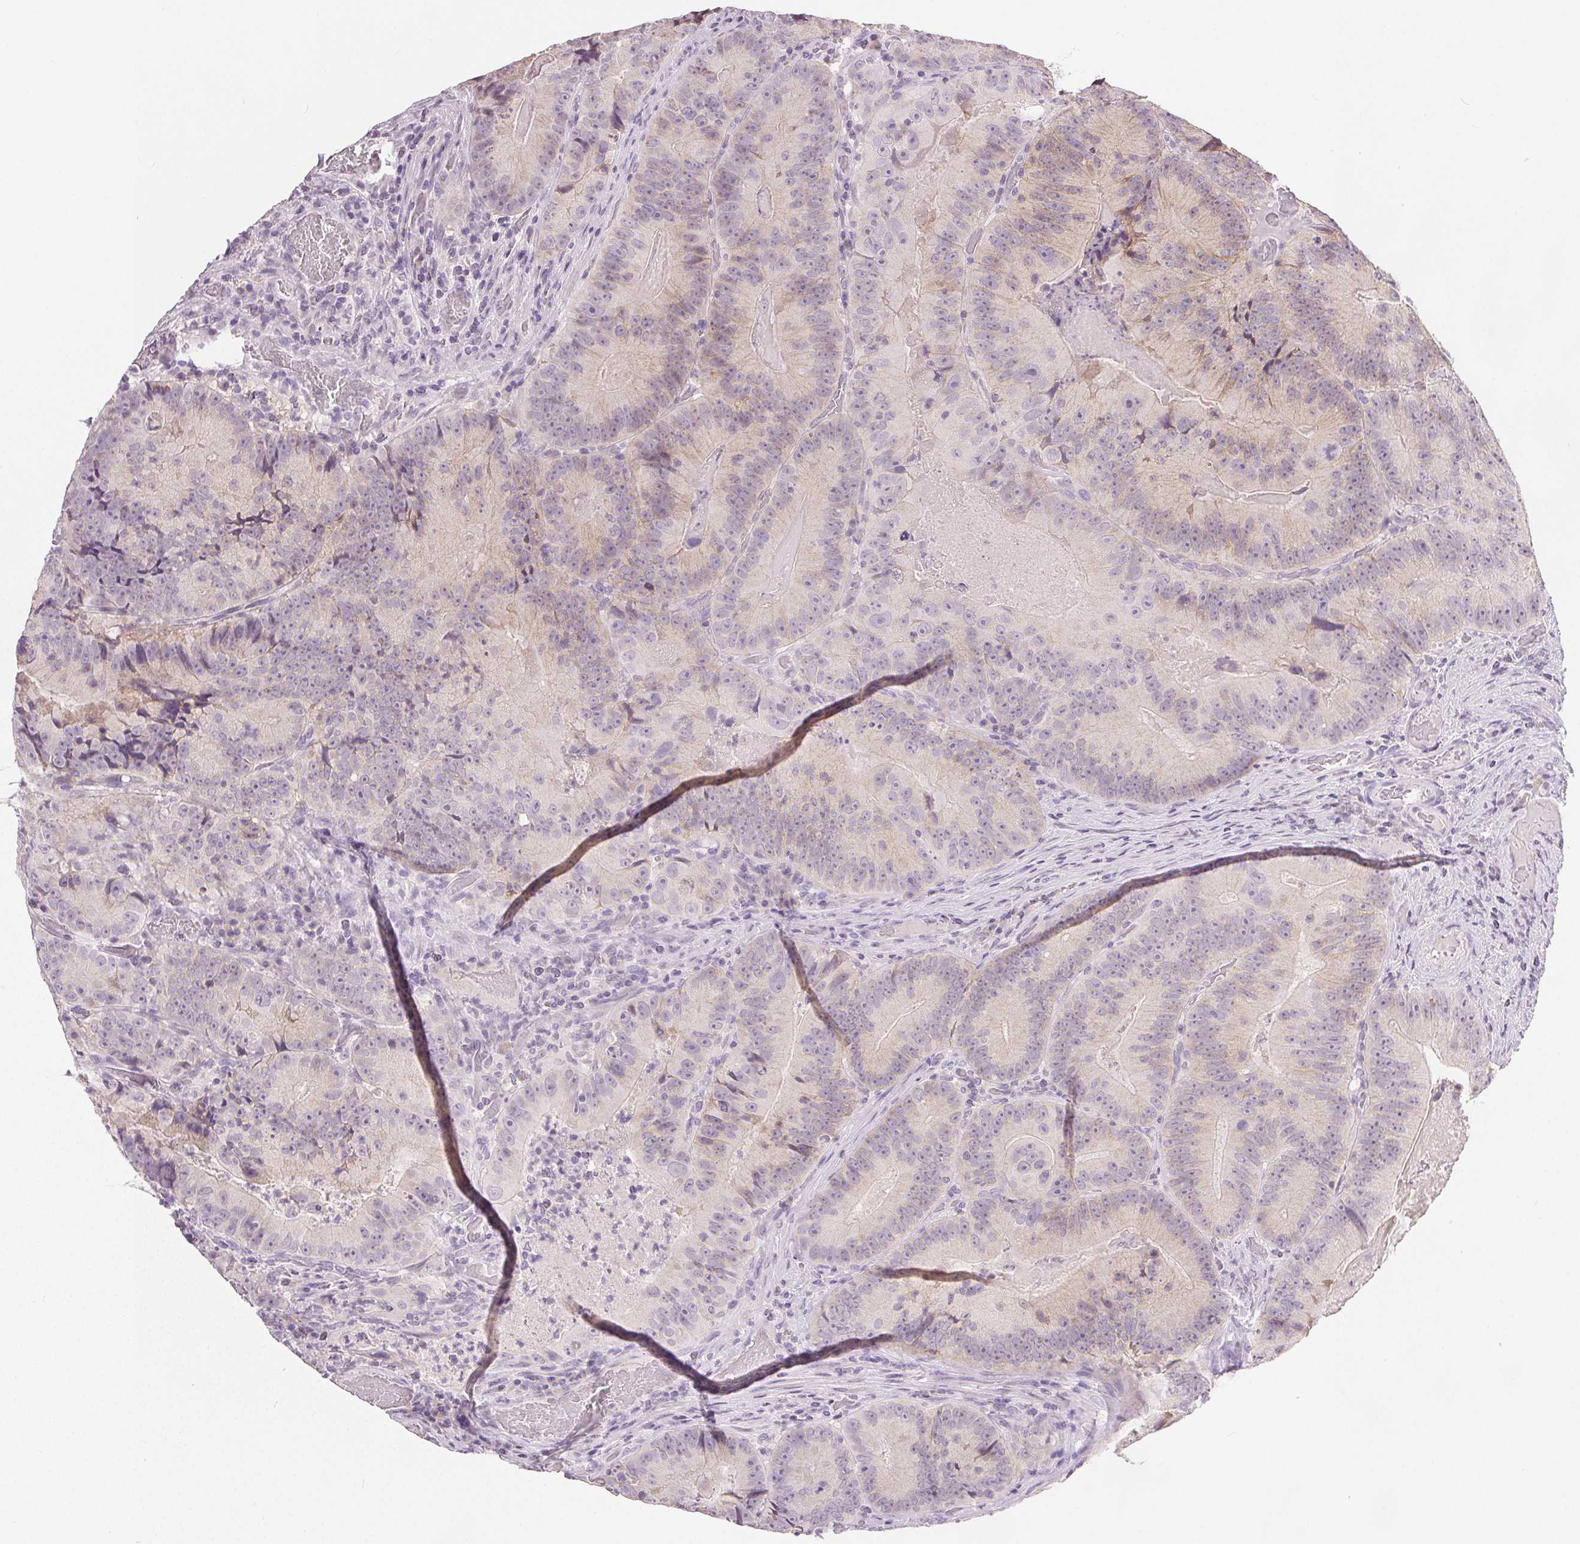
{"staining": {"intensity": "weak", "quantity": "<25%", "location": "cytoplasmic/membranous"}, "tissue": "colorectal cancer", "cell_type": "Tumor cells", "image_type": "cancer", "snomed": [{"axis": "morphology", "description": "Adenocarcinoma, NOS"}, {"axis": "topography", "description": "Colon"}], "caption": "Immunohistochemistry histopathology image of colorectal cancer stained for a protein (brown), which shows no positivity in tumor cells.", "gene": "CA12", "patient": {"sex": "female", "age": 86}}